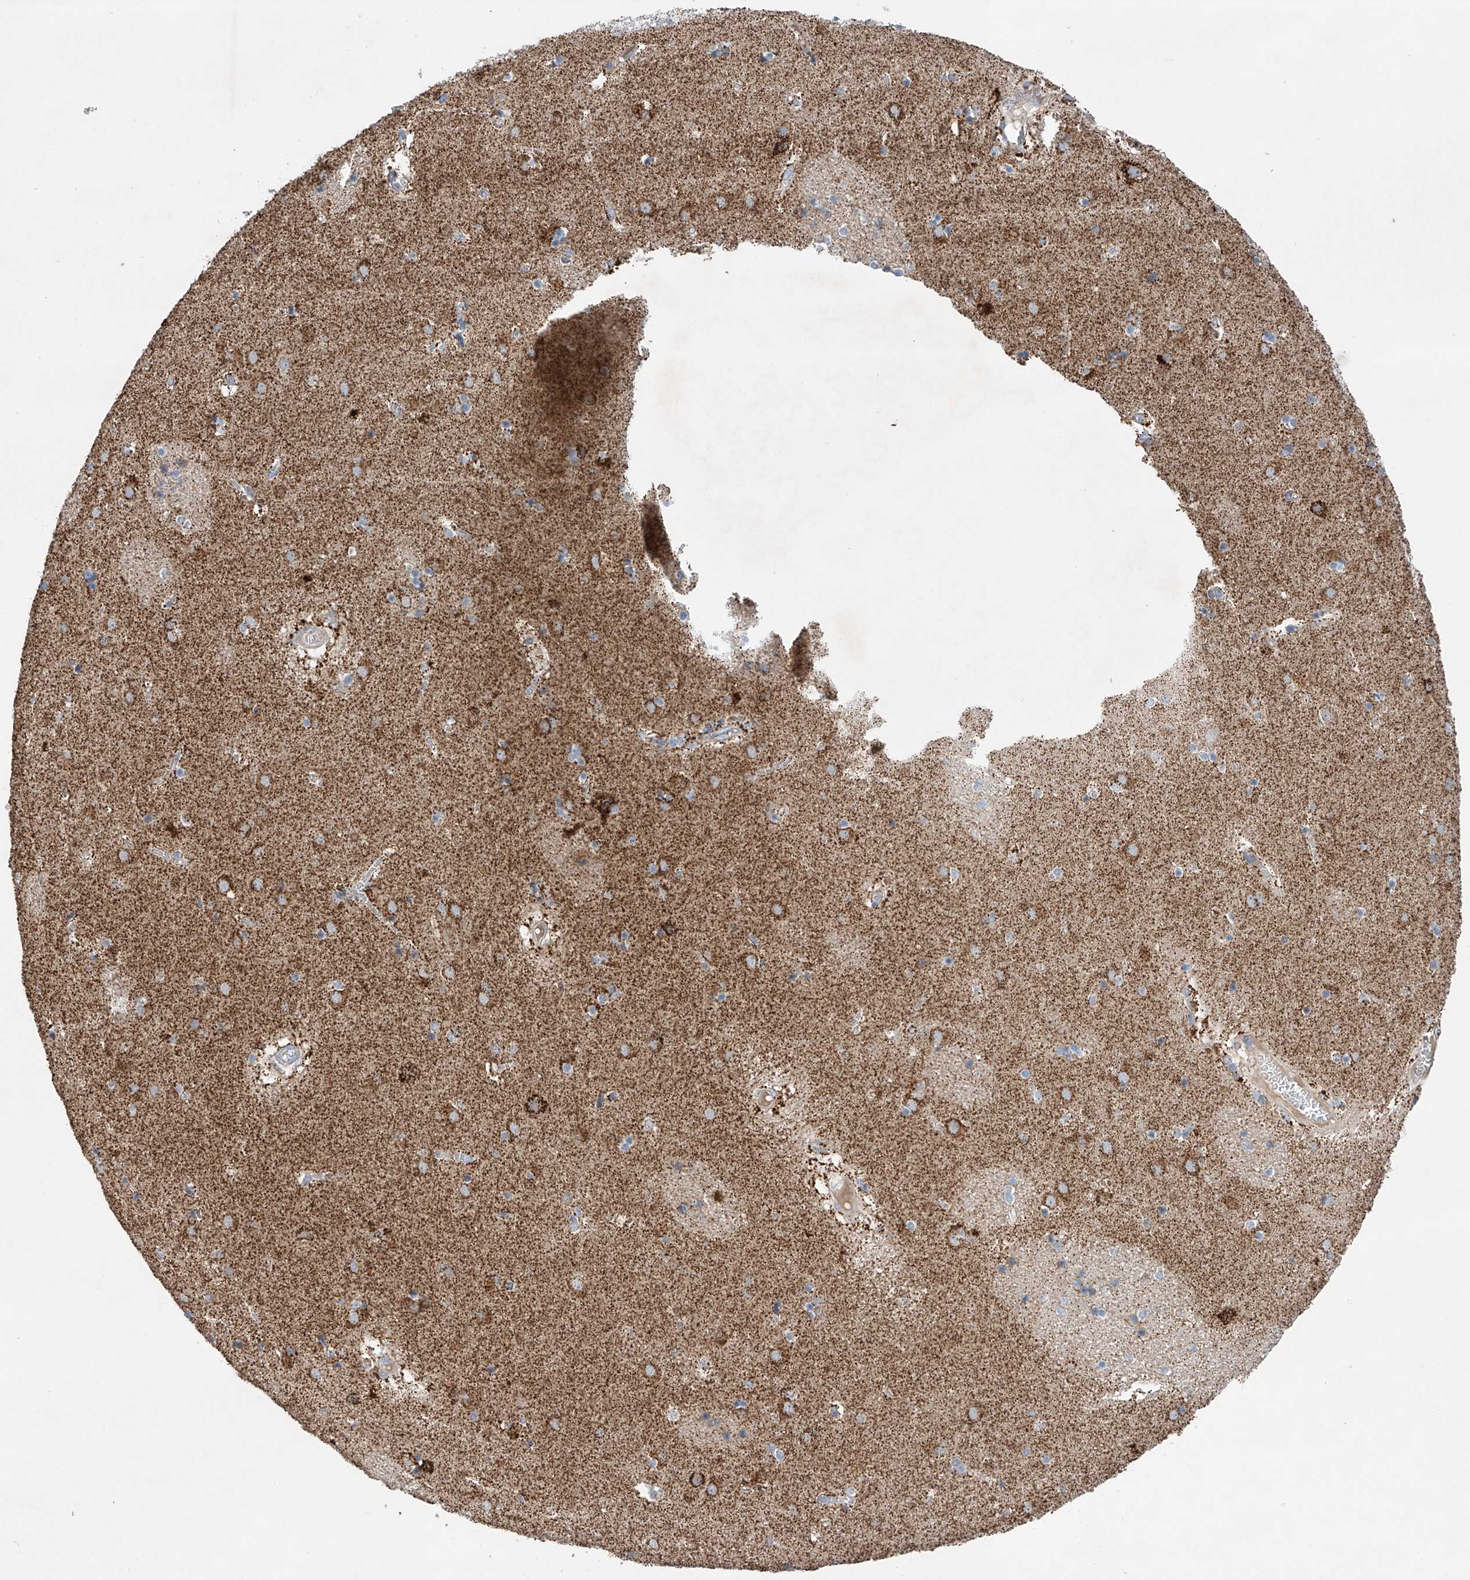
{"staining": {"intensity": "moderate", "quantity": "<25%", "location": "cytoplasmic/membranous"}, "tissue": "caudate", "cell_type": "Glial cells", "image_type": "normal", "snomed": [{"axis": "morphology", "description": "Normal tissue, NOS"}, {"axis": "topography", "description": "Lateral ventricle wall"}], "caption": "Immunohistochemistry (DAB) staining of normal caudate shows moderate cytoplasmic/membranous protein staining in approximately <25% of glial cells.", "gene": "GPC4", "patient": {"sex": "male", "age": 70}}